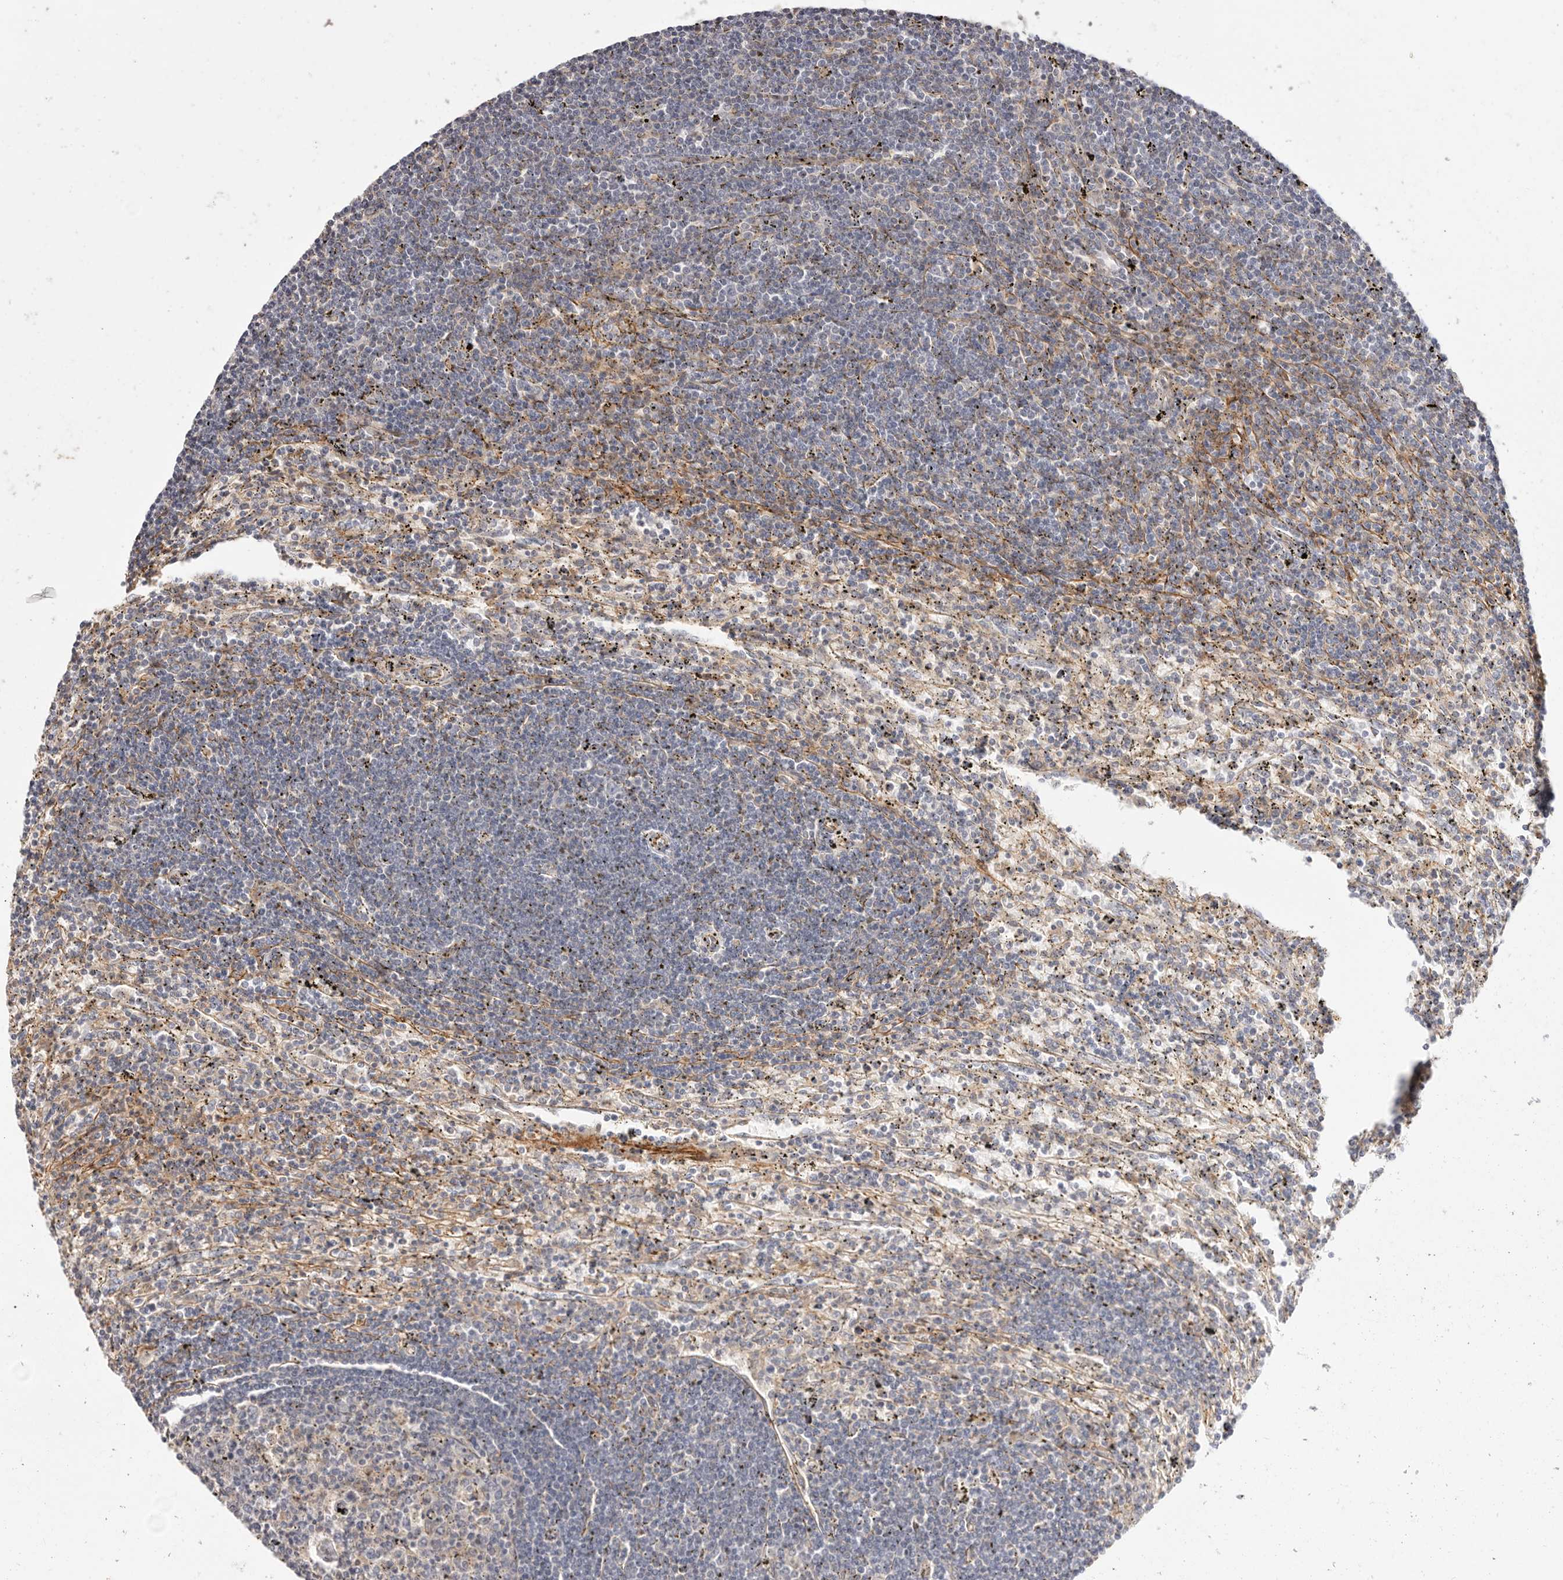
{"staining": {"intensity": "negative", "quantity": "none", "location": "none"}, "tissue": "lymphoma", "cell_type": "Tumor cells", "image_type": "cancer", "snomed": [{"axis": "morphology", "description": "Malignant lymphoma, non-Hodgkin's type, Low grade"}, {"axis": "topography", "description": "Spleen"}], "caption": "Micrograph shows no significant protein staining in tumor cells of lymphoma.", "gene": "SLC35B2", "patient": {"sex": "male", "age": 76}}